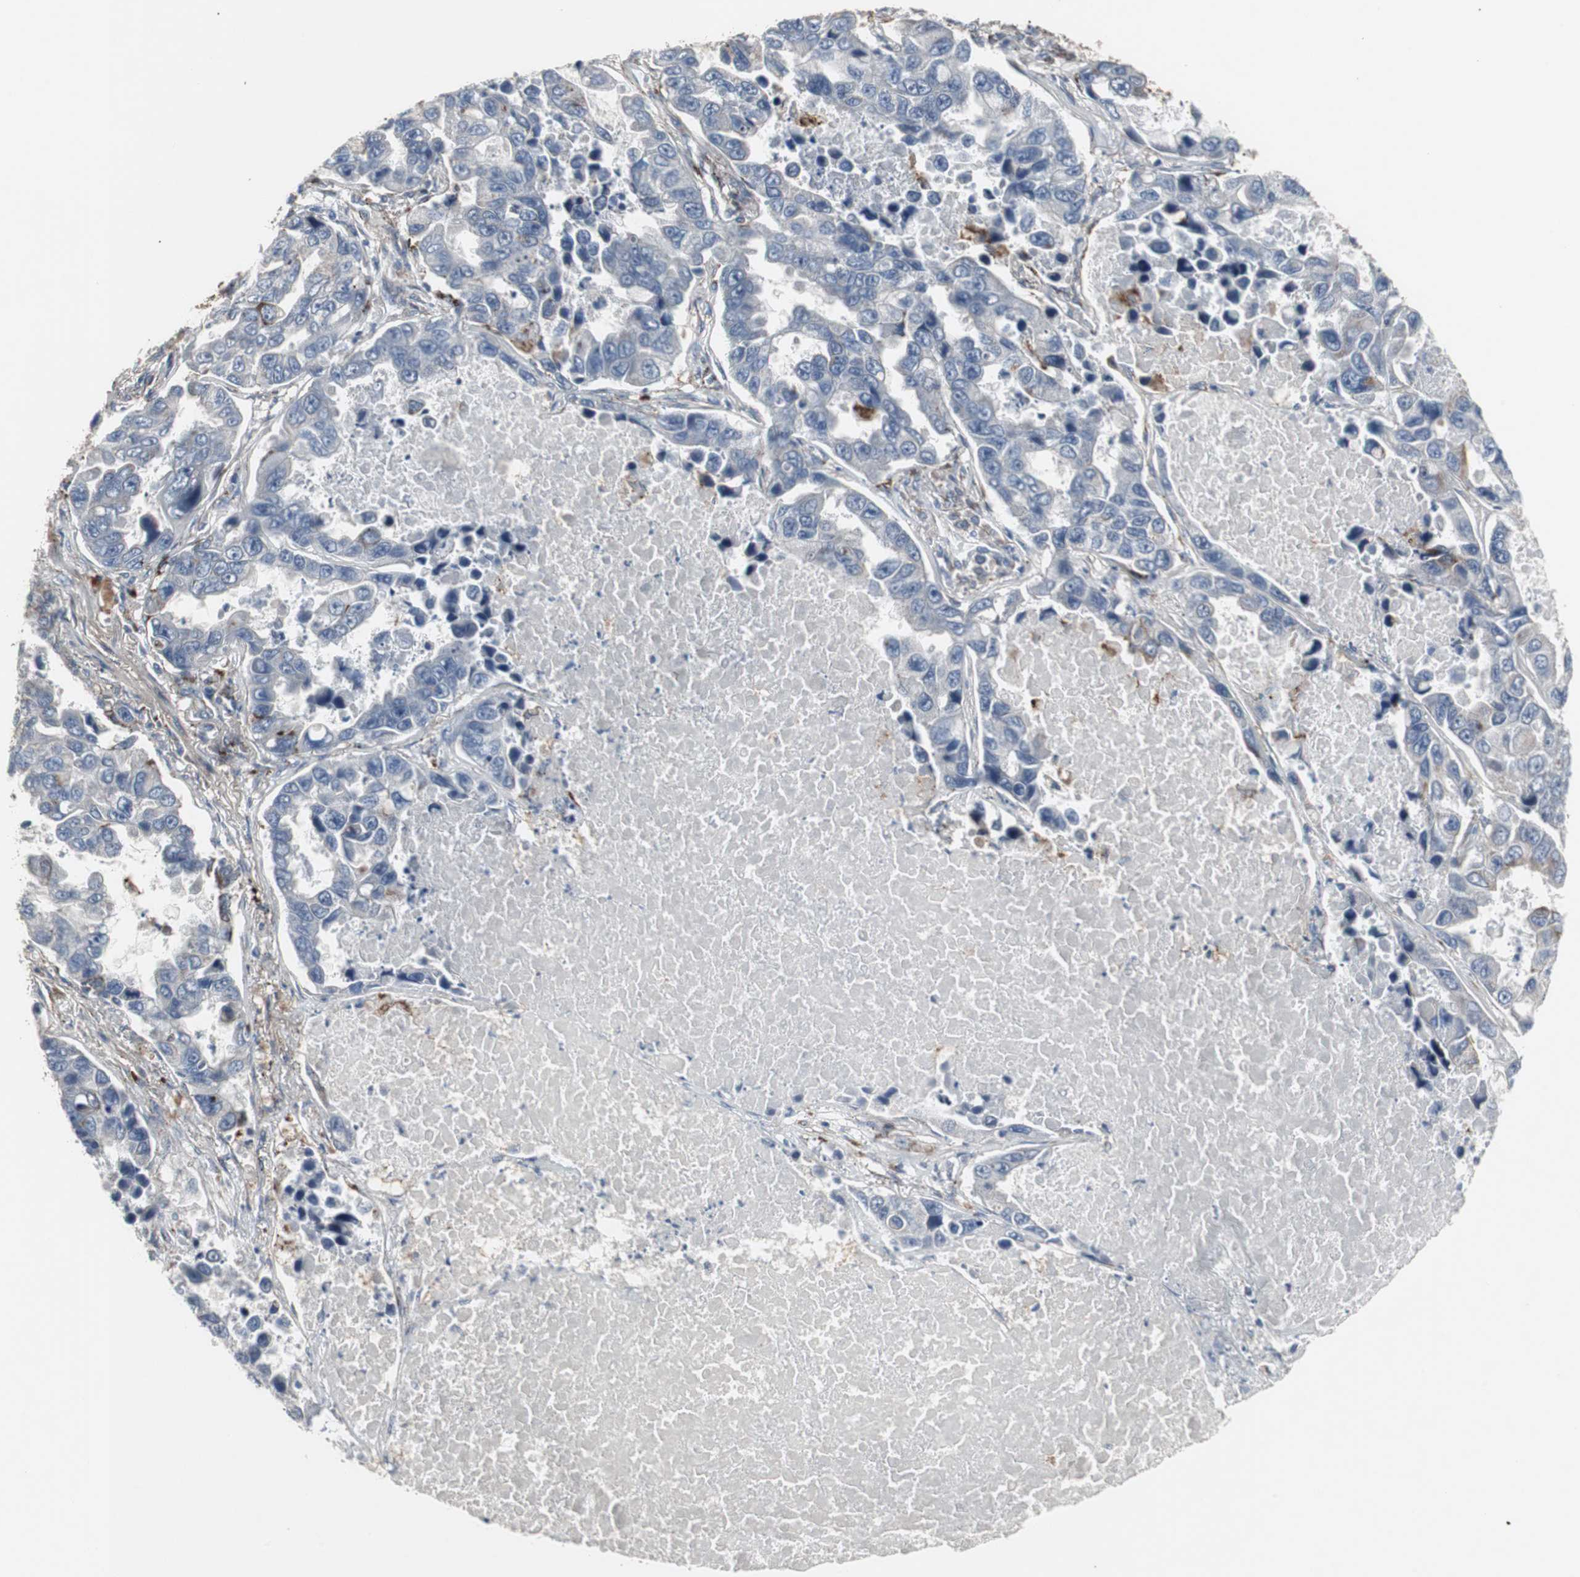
{"staining": {"intensity": "strong", "quantity": "<25%", "location": "cytoplasmic/membranous"}, "tissue": "lung cancer", "cell_type": "Tumor cells", "image_type": "cancer", "snomed": [{"axis": "morphology", "description": "Adenocarcinoma, NOS"}, {"axis": "topography", "description": "Lung"}], "caption": "A brown stain highlights strong cytoplasmic/membranous positivity of a protein in human adenocarcinoma (lung) tumor cells.", "gene": "GBA1", "patient": {"sex": "male", "age": 64}}